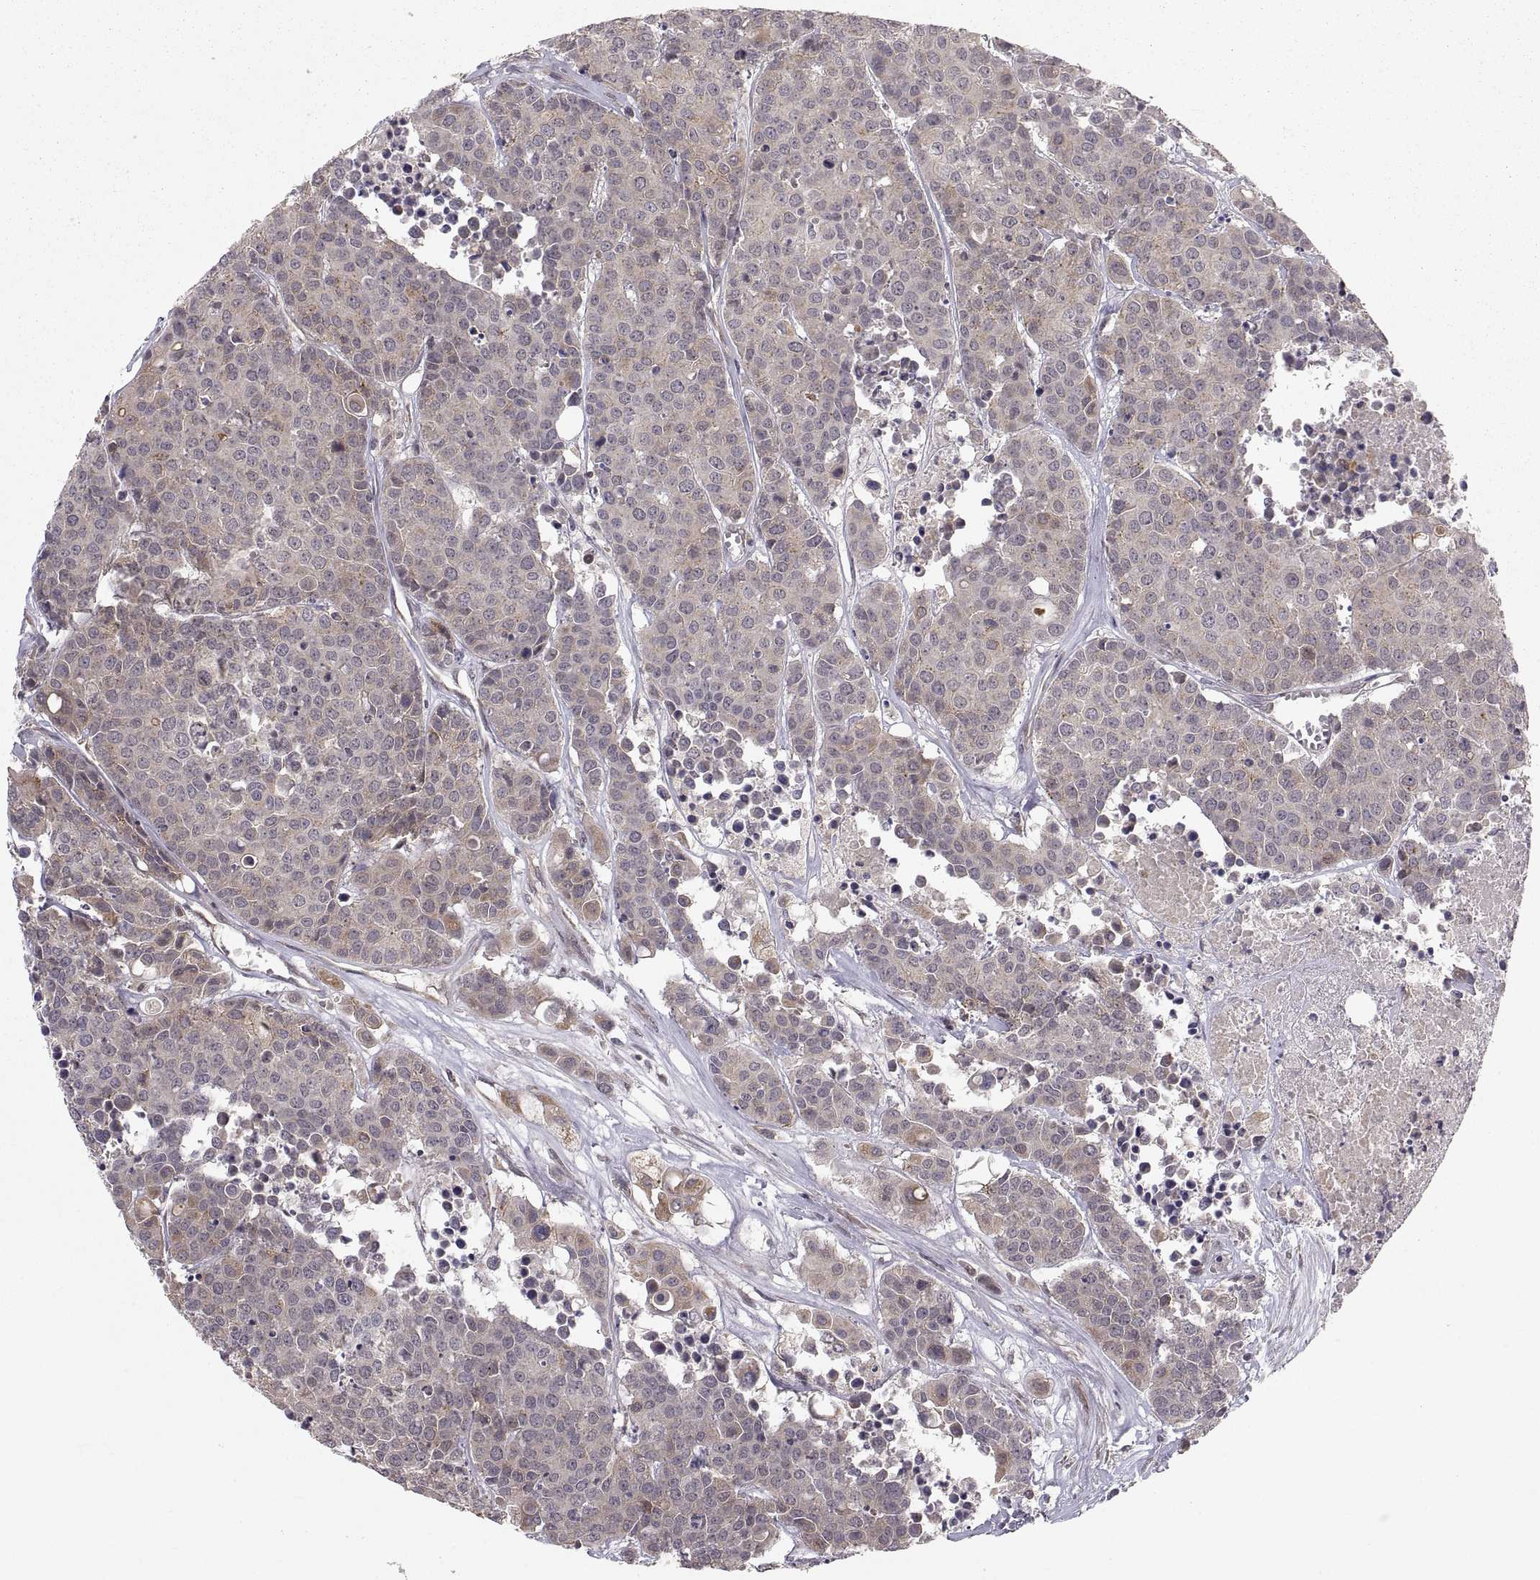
{"staining": {"intensity": "moderate", "quantity": "<25%", "location": "cytoplasmic/membranous"}, "tissue": "carcinoid", "cell_type": "Tumor cells", "image_type": "cancer", "snomed": [{"axis": "morphology", "description": "Carcinoid, malignant, NOS"}, {"axis": "topography", "description": "Colon"}], "caption": "Immunohistochemistry (IHC) of carcinoid demonstrates low levels of moderate cytoplasmic/membranous staining in about <25% of tumor cells. The staining was performed using DAB (3,3'-diaminobenzidine), with brown indicating positive protein expression. Nuclei are stained blue with hematoxylin.", "gene": "ABL2", "patient": {"sex": "male", "age": 81}}